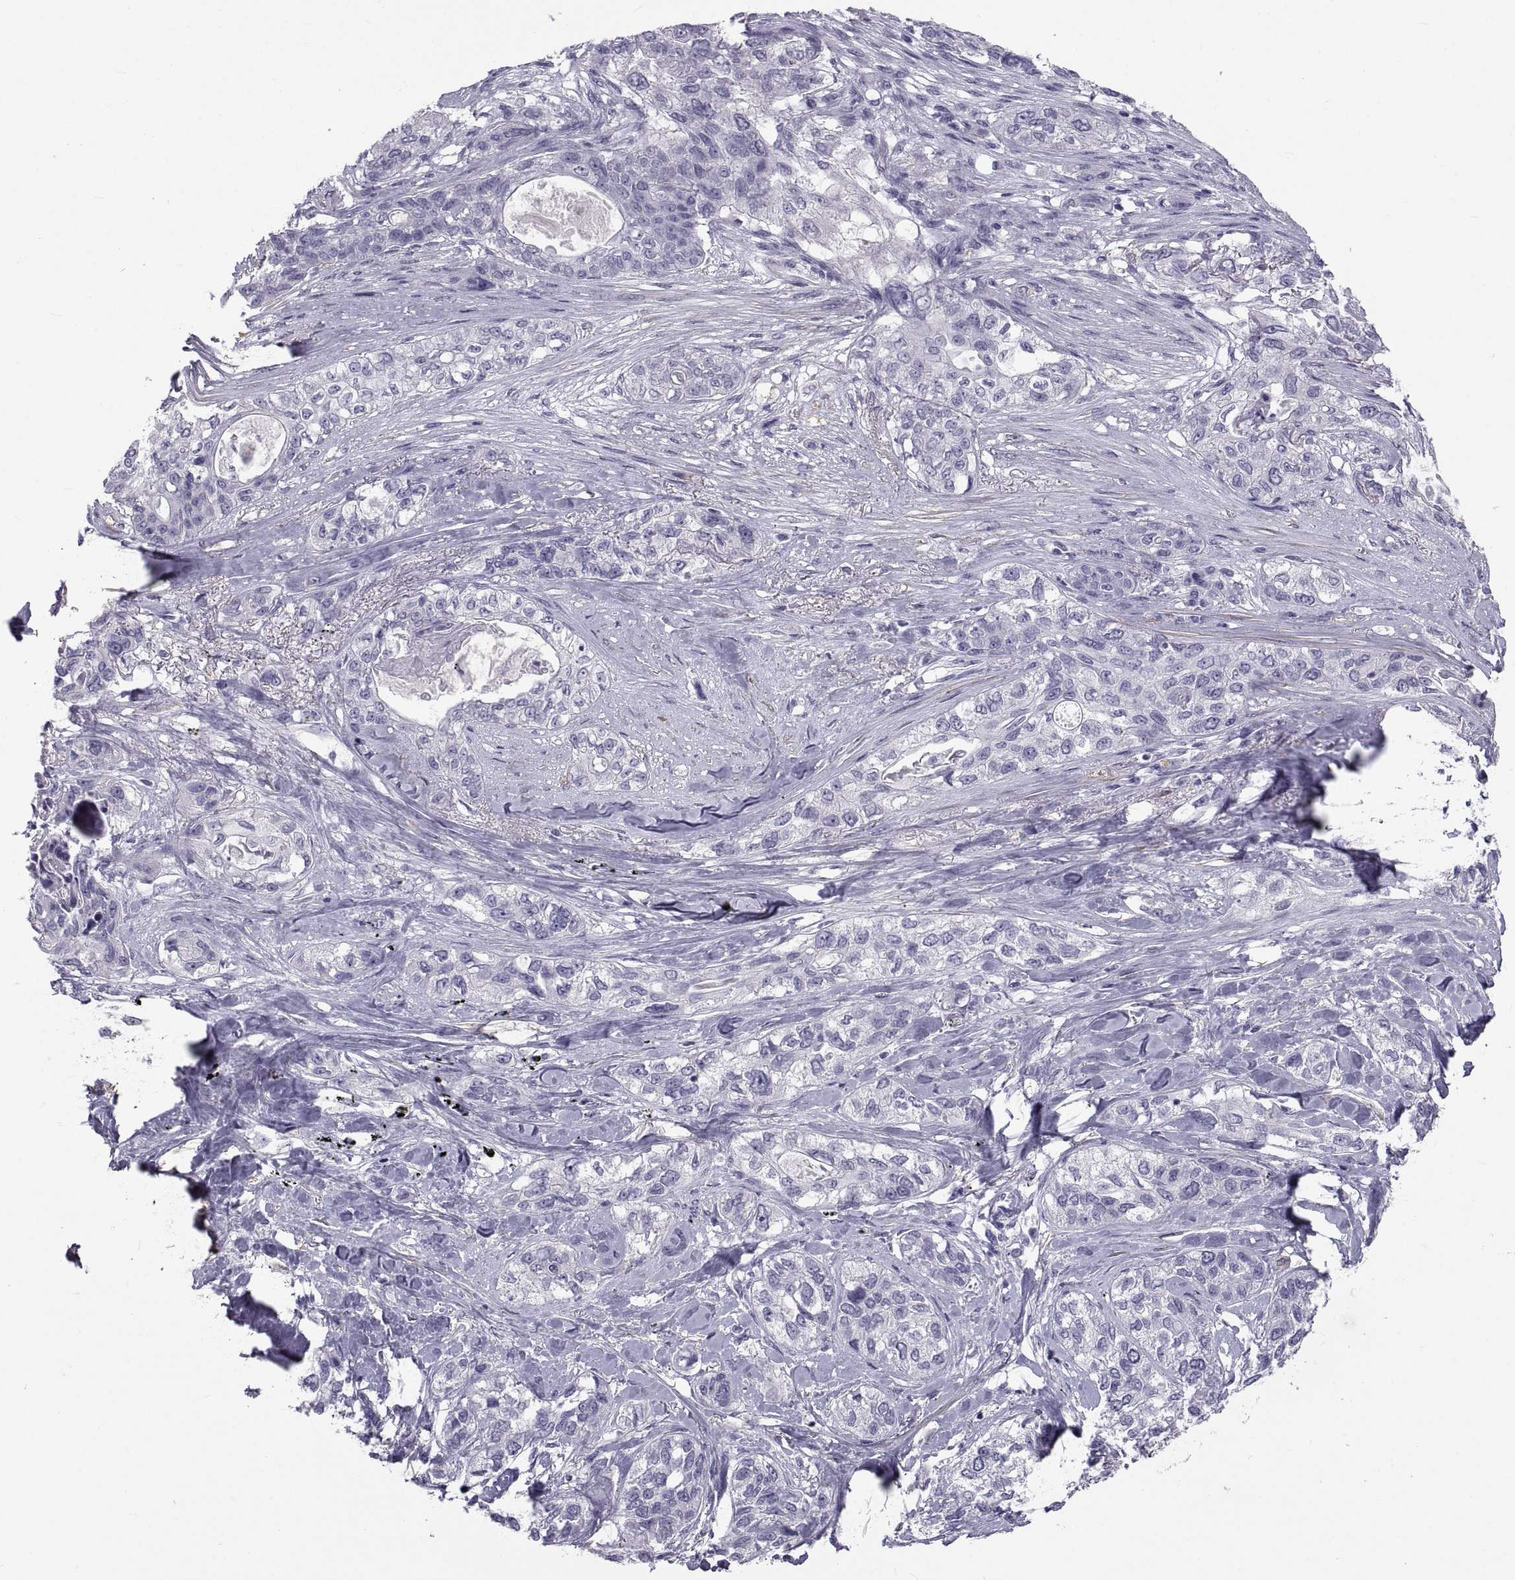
{"staining": {"intensity": "negative", "quantity": "none", "location": "none"}, "tissue": "lung cancer", "cell_type": "Tumor cells", "image_type": "cancer", "snomed": [{"axis": "morphology", "description": "Squamous cell carcinoma, NOS"}, {"axis": "topography", "description": "Lung"}], "caption": "This is an immunohistochemistry (IHC) micrograph of human lung cancer. There is no staining in tumor cells.", "gene": "MAGEB1", "patient": {"sex": "female", "age": 70}}